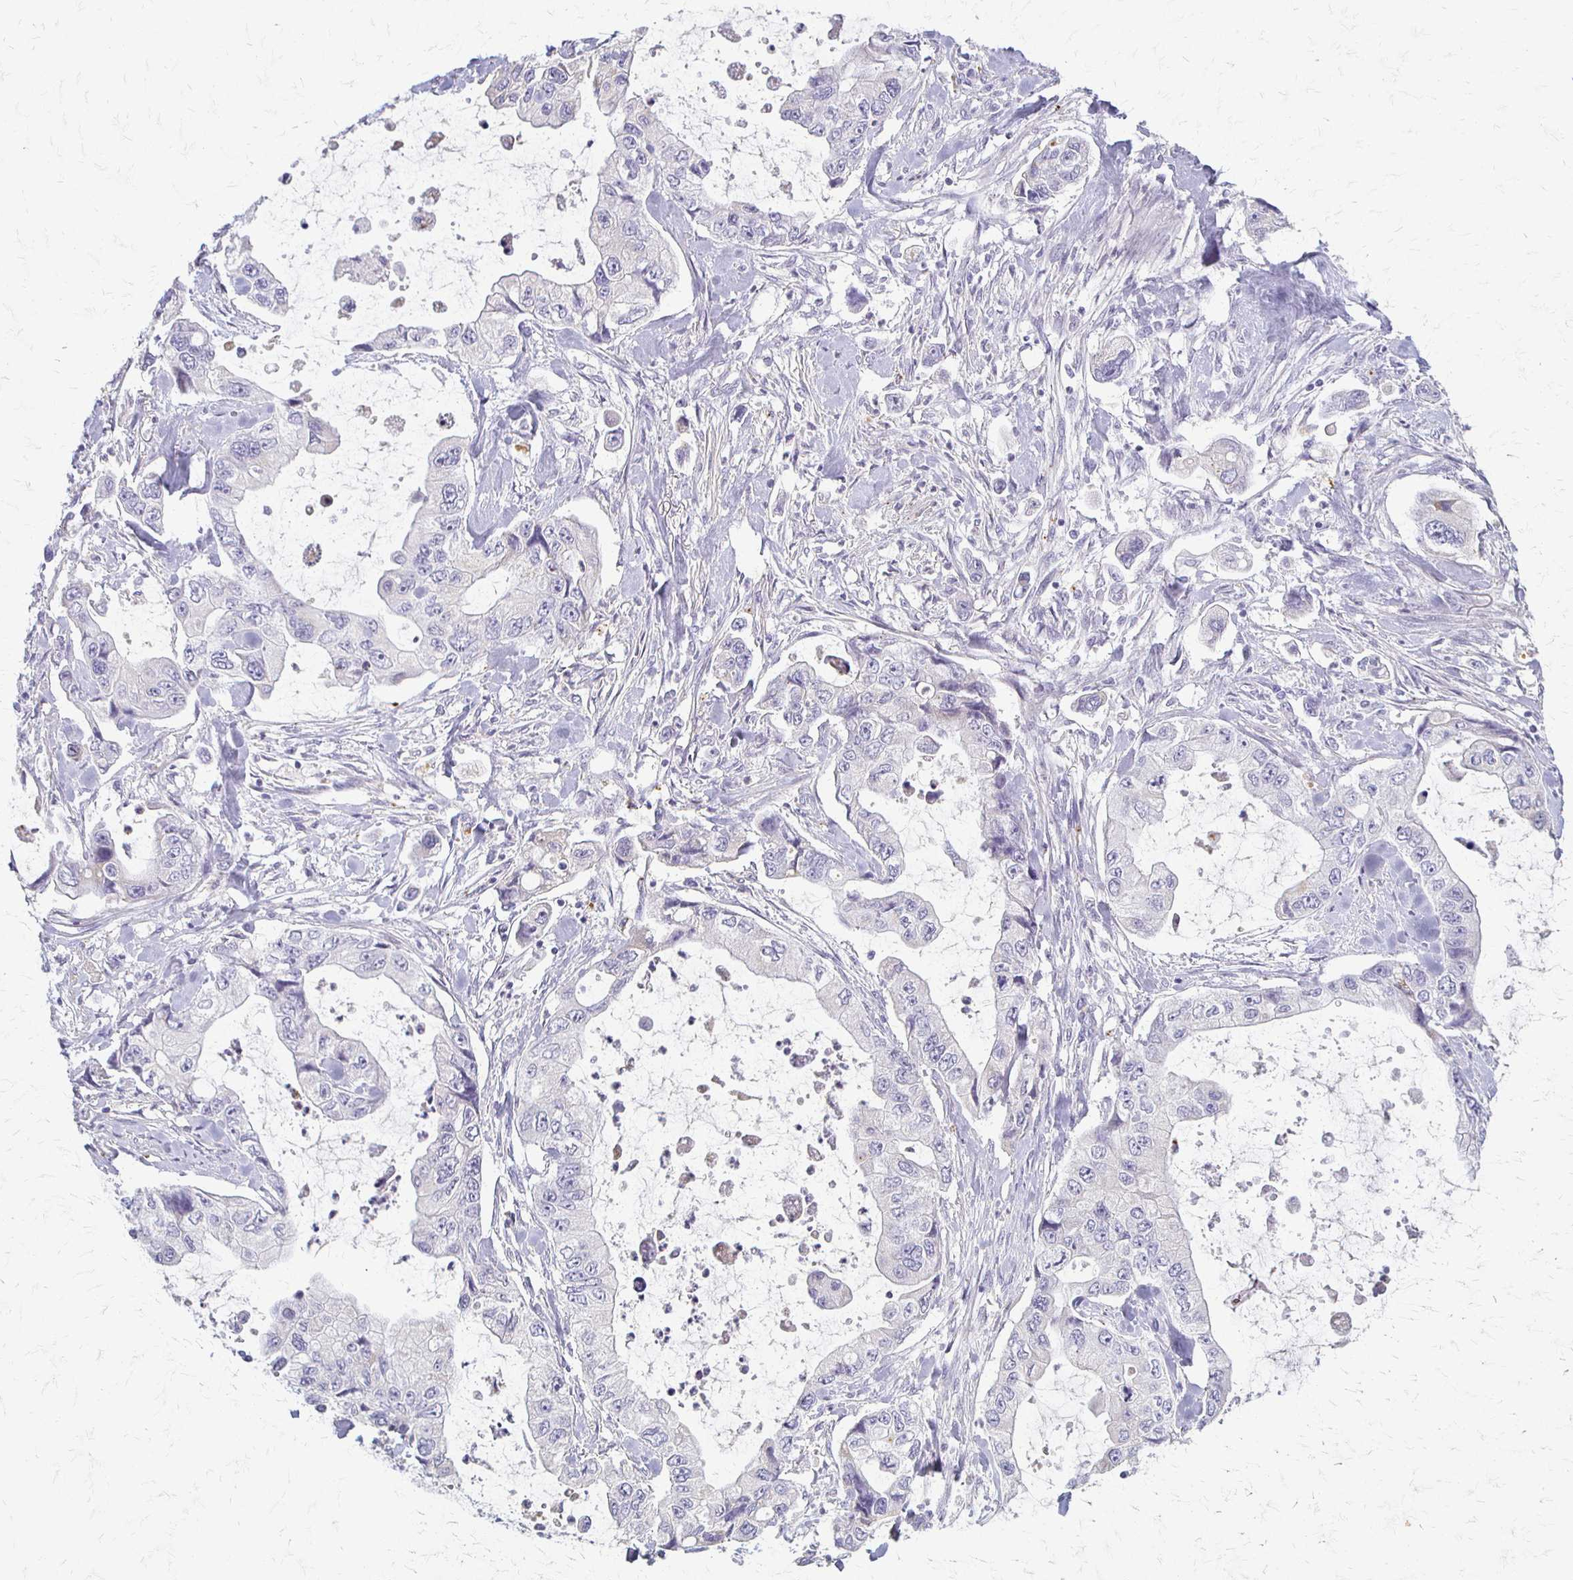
{"staining": {"intensity": "negative", "quantity": "none", "location": "none"}, "tissue": "stomach cancer", "cell_type": "Tumor cells", "image_type": "cancer", "snomed": [{"axis": "morphology", "description": "Adenocarcinoma, NOS"}, {"axis": "topography", "description": "Pancreas"}, {"axis": "topography", "description": "Stomach, upper"}, {"axis": "topography", "description": "Stomach"}], "caption": "This is an immunohistochemistry (IHC) histopathology image of human adenocarcinoma (stomach). There is no staining in tumor cells.", "gene": "ACP5", "patient": {"sex": "male", "age": 77}}